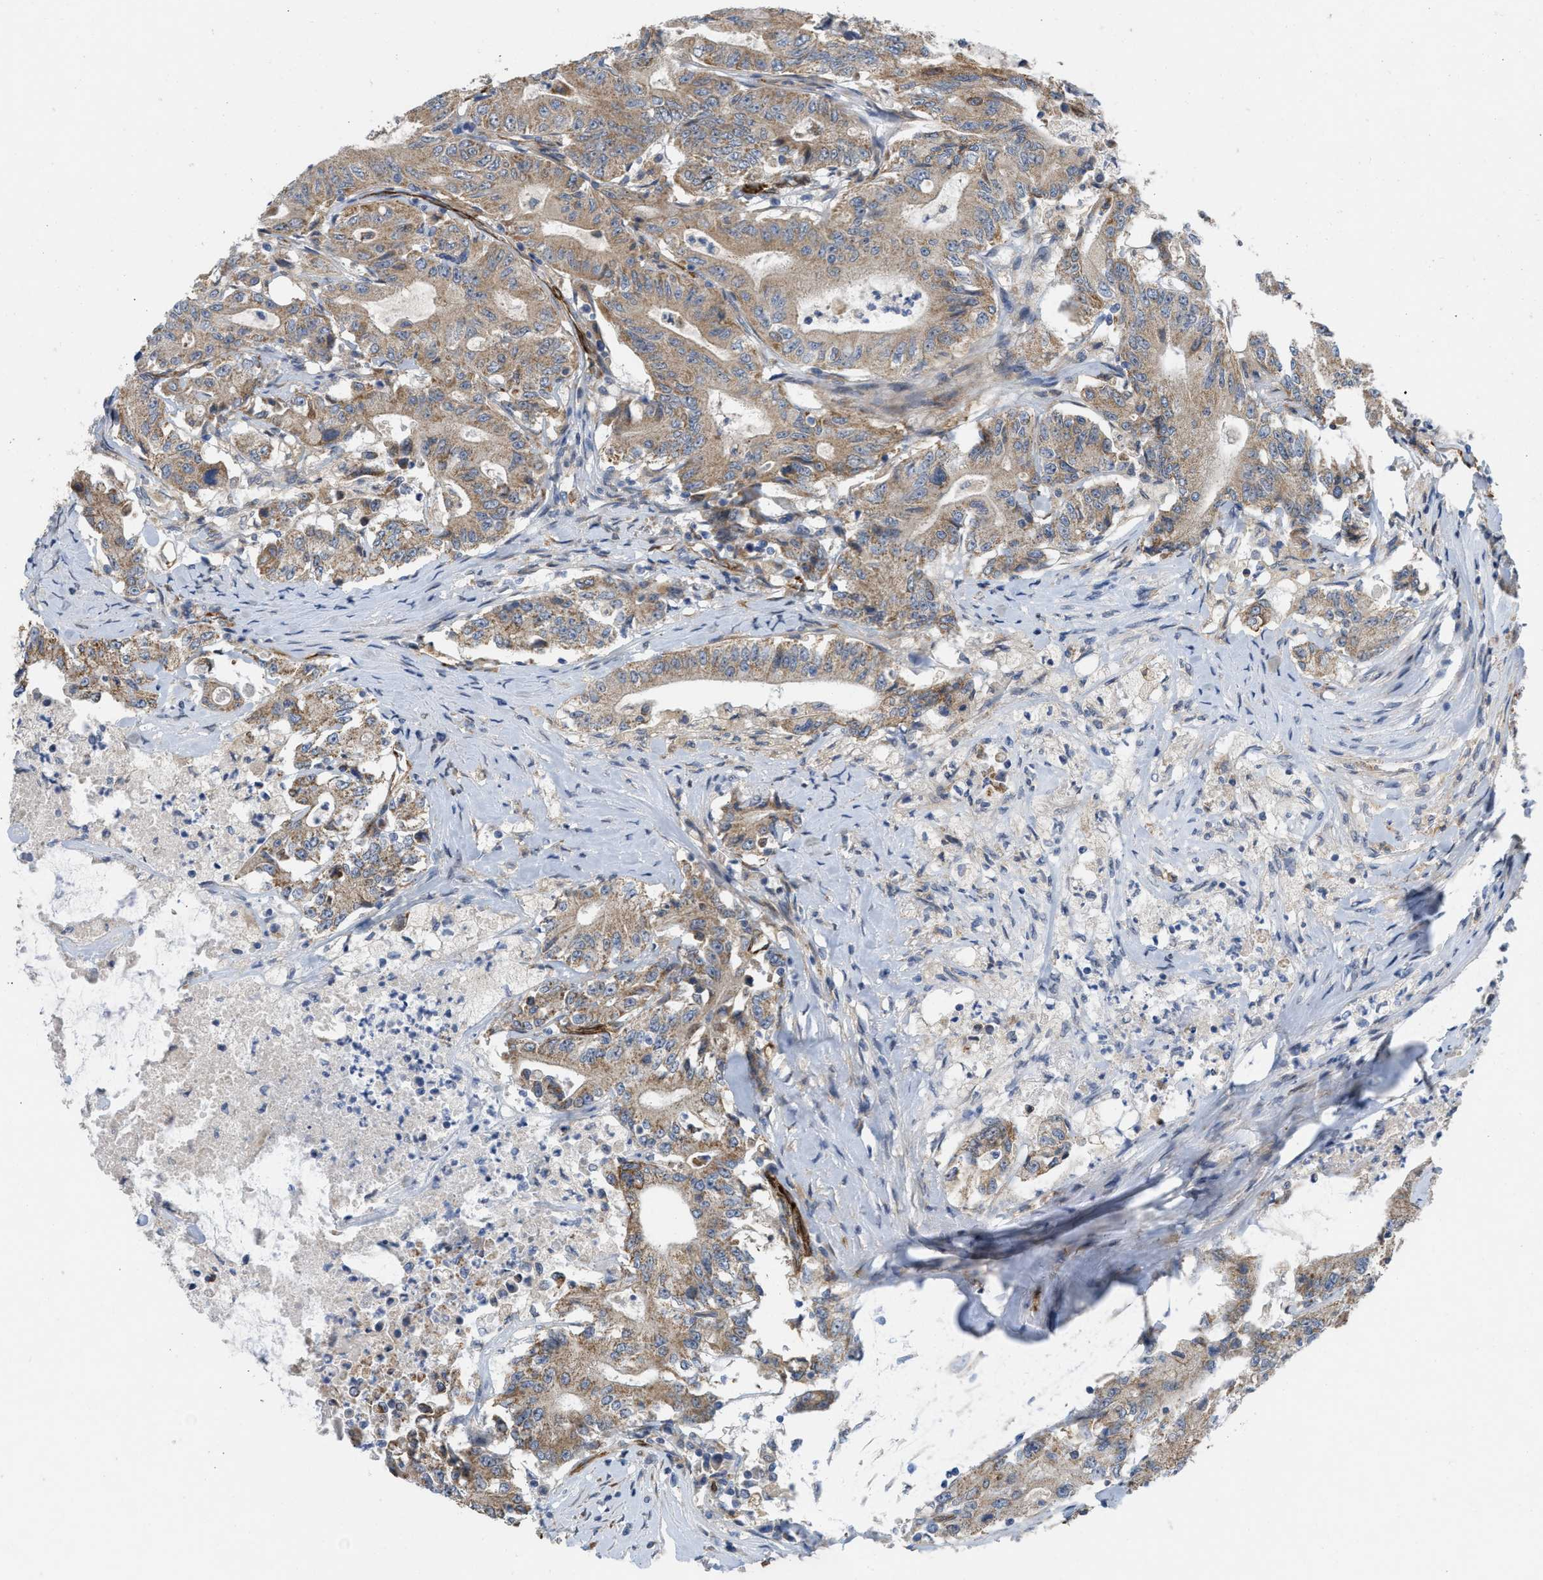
{"staining": {"intensity": "moderate", "quantity": ">75%", "location": "cytoplasmic/membranous"}, "tissue": "colorectal cancer", "cell_type": "Tumor cells", "image_type": "cancer", "snomed": [{"axis": "morphology", "description": "Adenocarcinoma, NOS"}, {"axis": "topography", "description": "Colon"}], "caption": "Immunohistochemical staining of human colorectal adenocarcinoma displays medium levels of moderate cytoplasmic/membranous protein expression in about >75% of tumor cells.", "gene": "EOGT", "patient": {"sex": "female", "age": 77}}